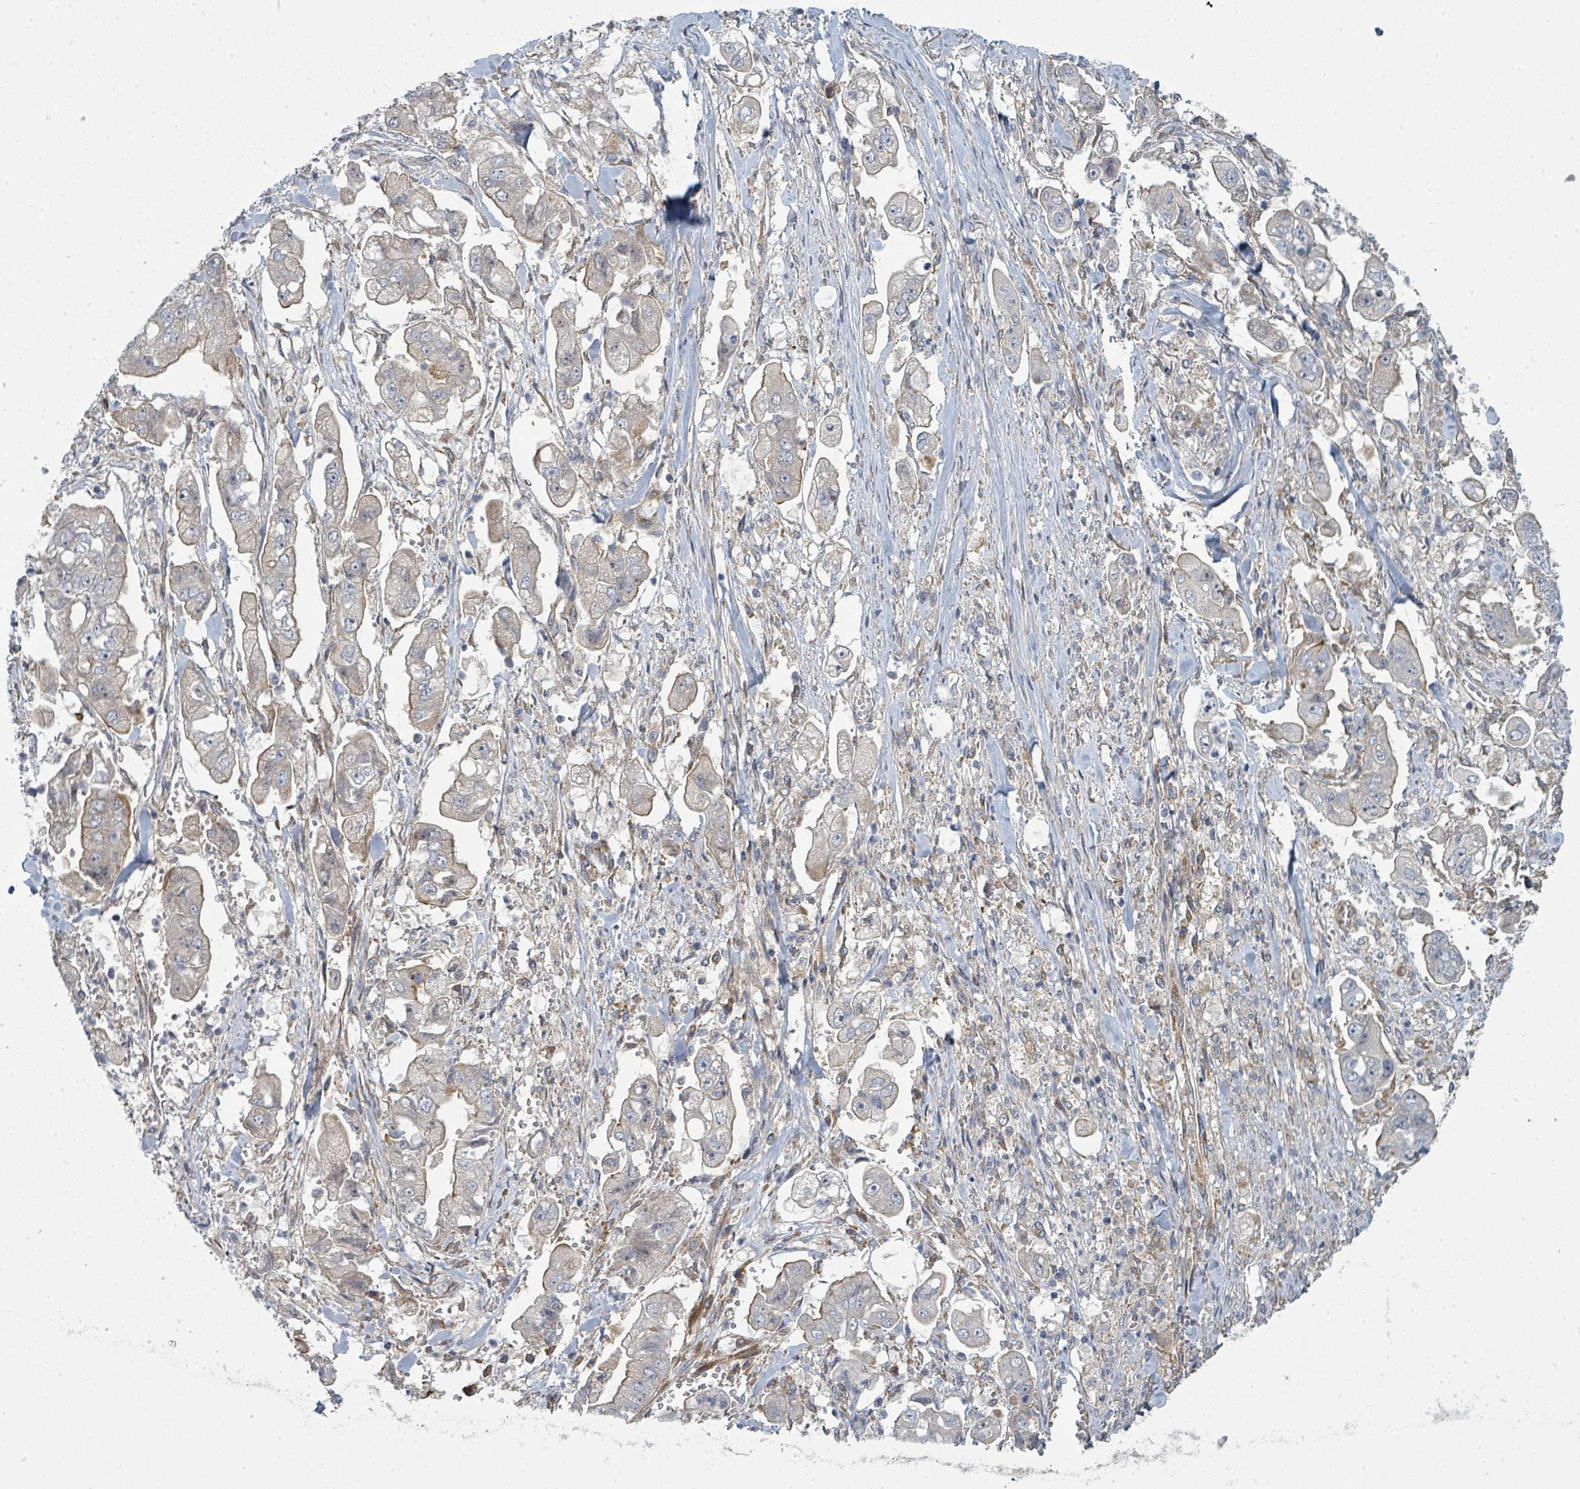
{"staining": {"intensity": "weak", "quantity": "25%-75%", "location": "cytoplasmic/membranous"}, "tissue": "stomach cancer", "cell_type": "Tumor cells", "image_type": "cancer", "snomed": [{"axis": "morphology", "description": "Adenocarcinoma, NOS"}, {"axis": "topography", "description": "Stomach"}], "caption": "Human stomach adenocarcinoma stained for a protein (brown) demonstrates weak cytoplasmic/membranous positive positivity in about 25%-75% of tumor cells.", "gene": "PSMG2", "patient": {"sex": "male", "age": 62}}